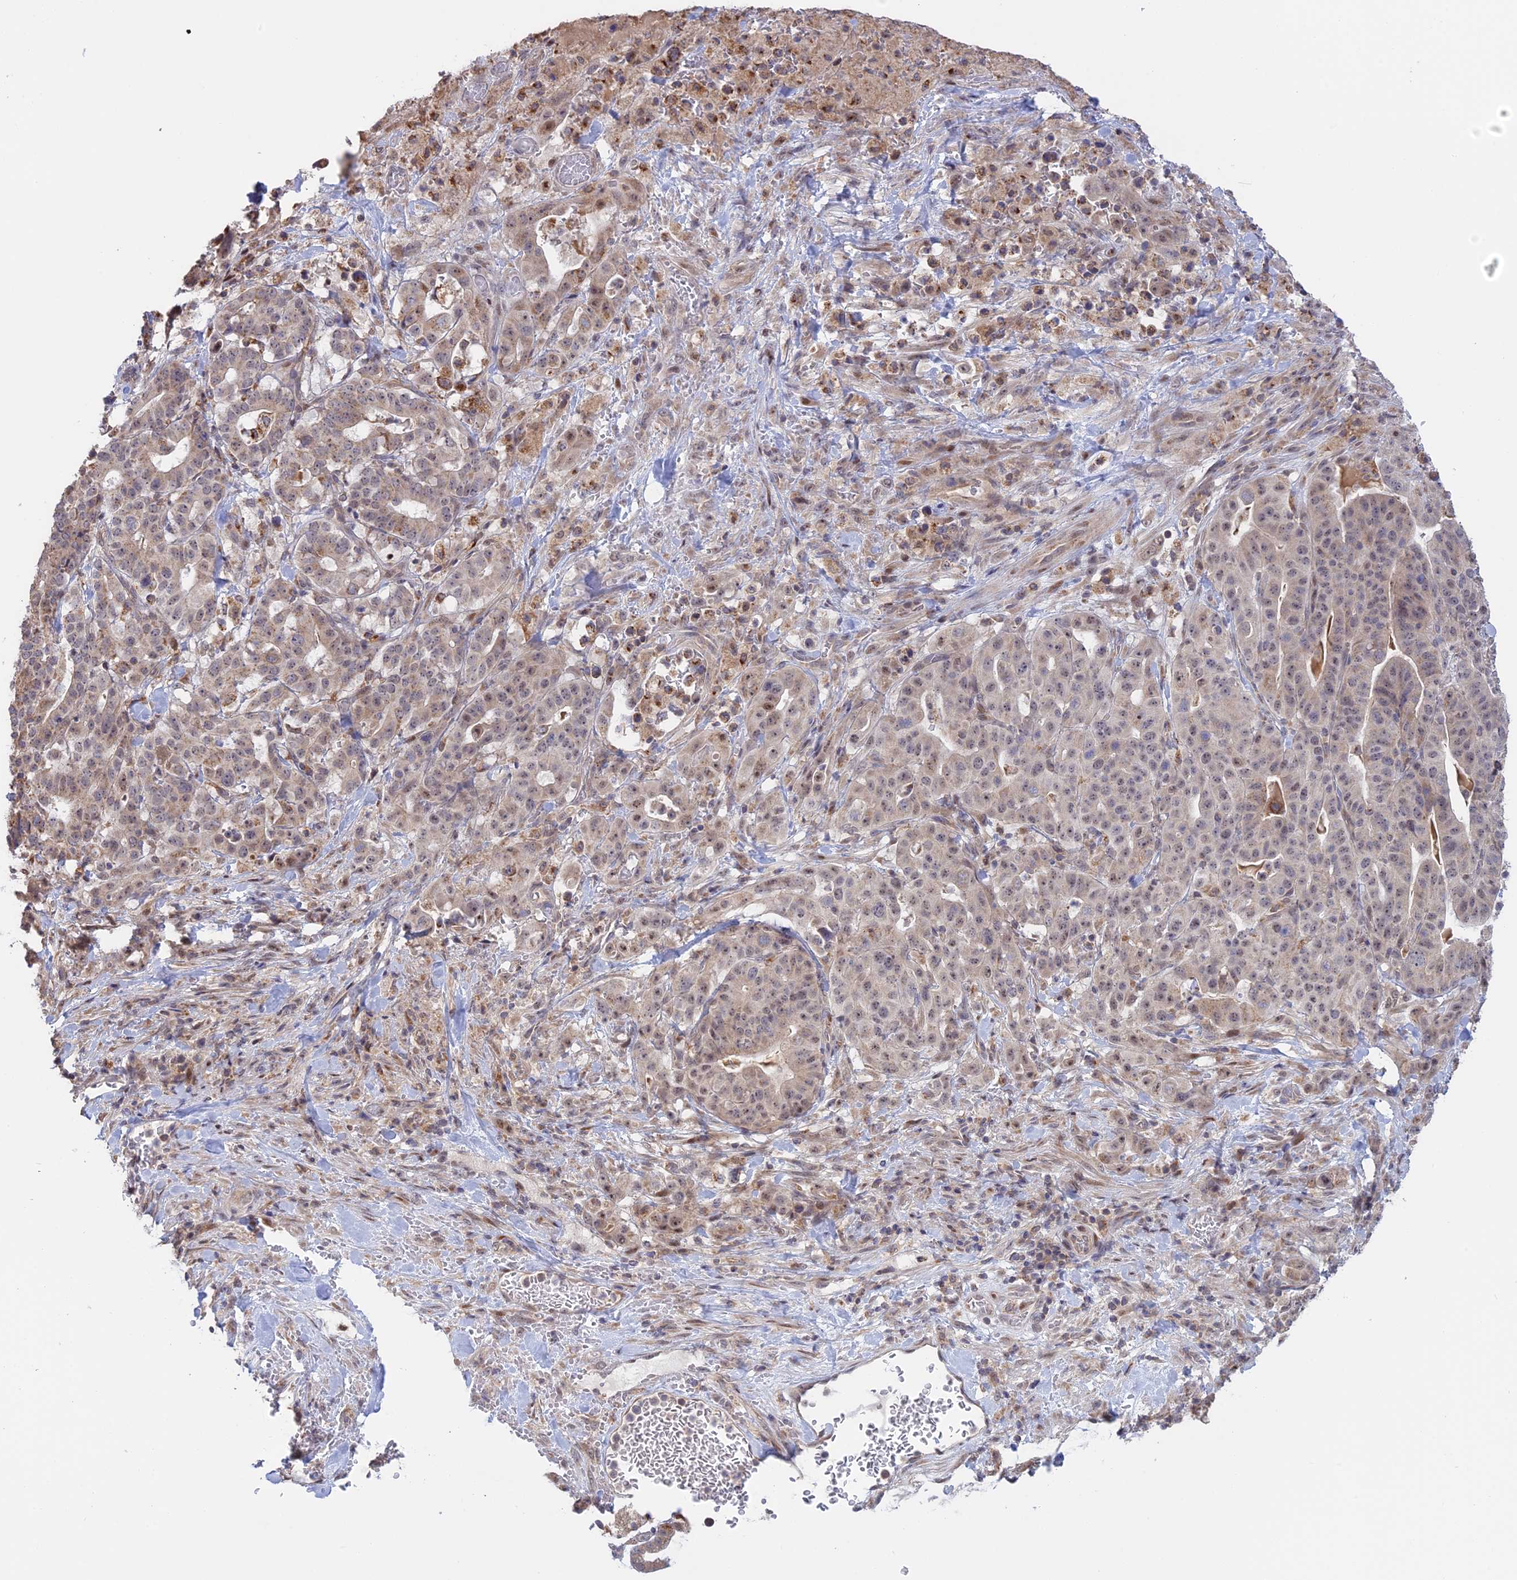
{"staining": {"intensity": "weak", "quantity": "25%-75%", "location": "nuclear"}, "tissue": "stomach cancer", "cell_type": "Tumor cells", "image_type": "cancer", "snomed": [{"axis": "morphology", "description": "Adenocarcinoma, NOS"}, {"axis": "topography", "description": "Stomach"}], "caption": "Immunohistochemistry micrograph of stomach adenocarcinoma stained for a protein (brown), which reveals low levels of weak nuclear positivity in about 25%-75% of tumor cells.", "gene": "GSKIP", "patient": {"sex": "male", "age": 48}}